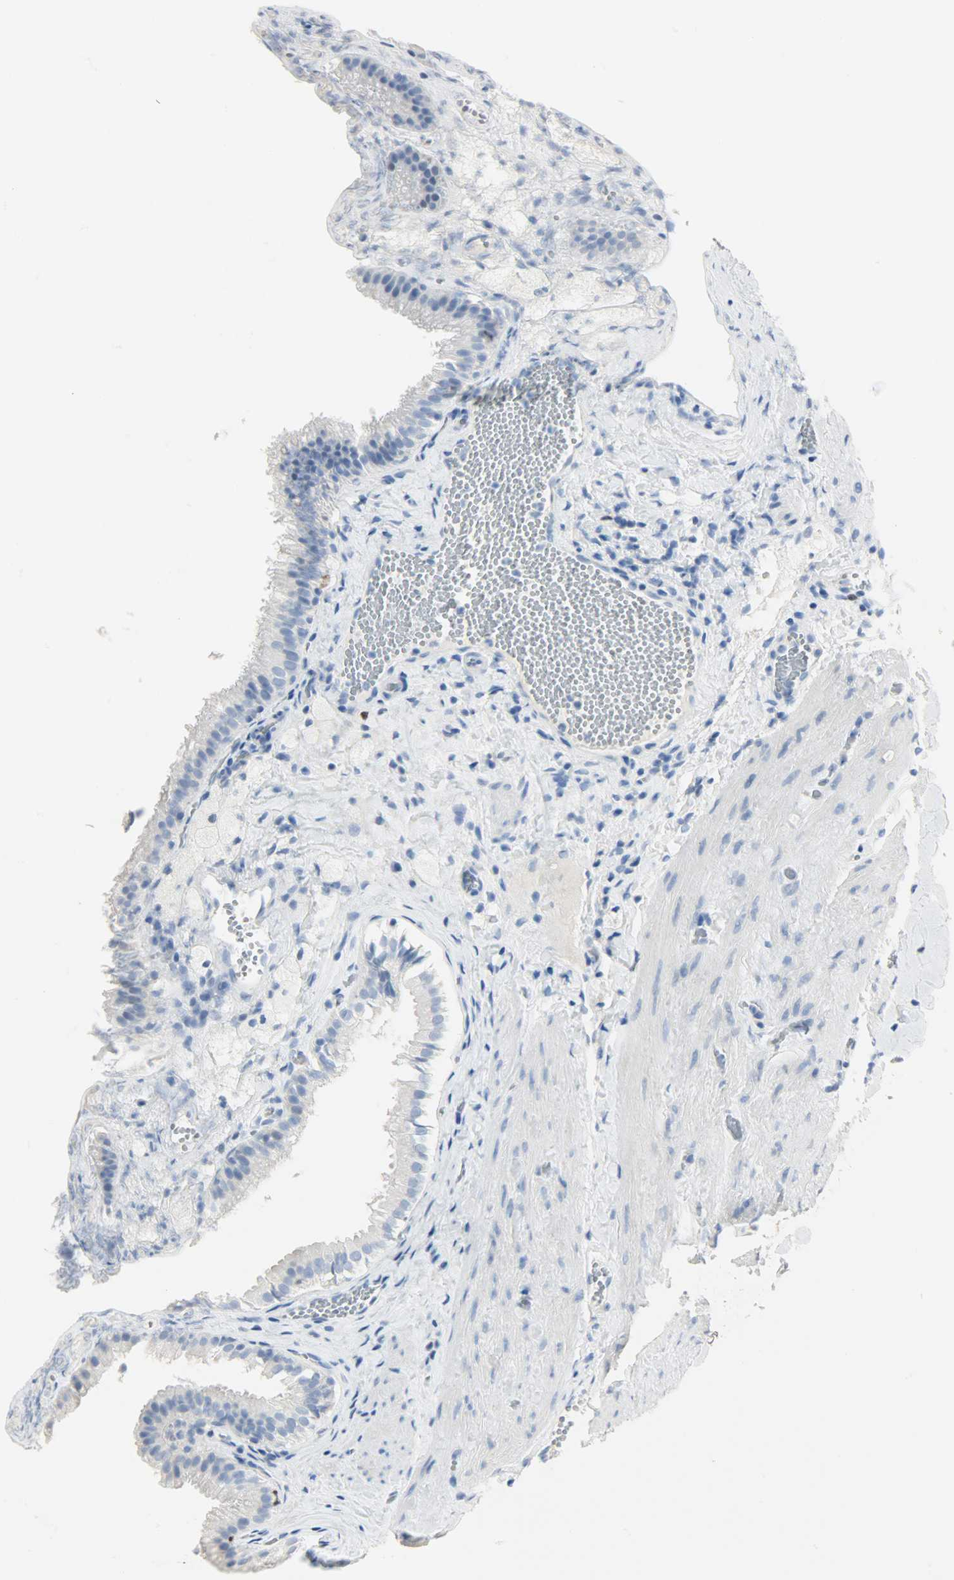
{"staining": {"intensity": "negative", "quantity": "none", "location": "none"}, "tissue": "gallbladder", "cell_type": "Glandular cells", "image_type": "normal", "snomed": [{"axis": "morphology", "description": "Normal tissue, NOS"}, {"axis": "topography", "description": "Gallbladder"}], "caption": "Glandular cells are negative for brown protein staining in normal gallbladder. (DAB (3,3'-diaminobenzidine) immunohistochemistry (IHC) visualized using brightfield microscopy, high magnification).", "gene": "HELLS", "patient": {"sex": "female", "age": 24}}